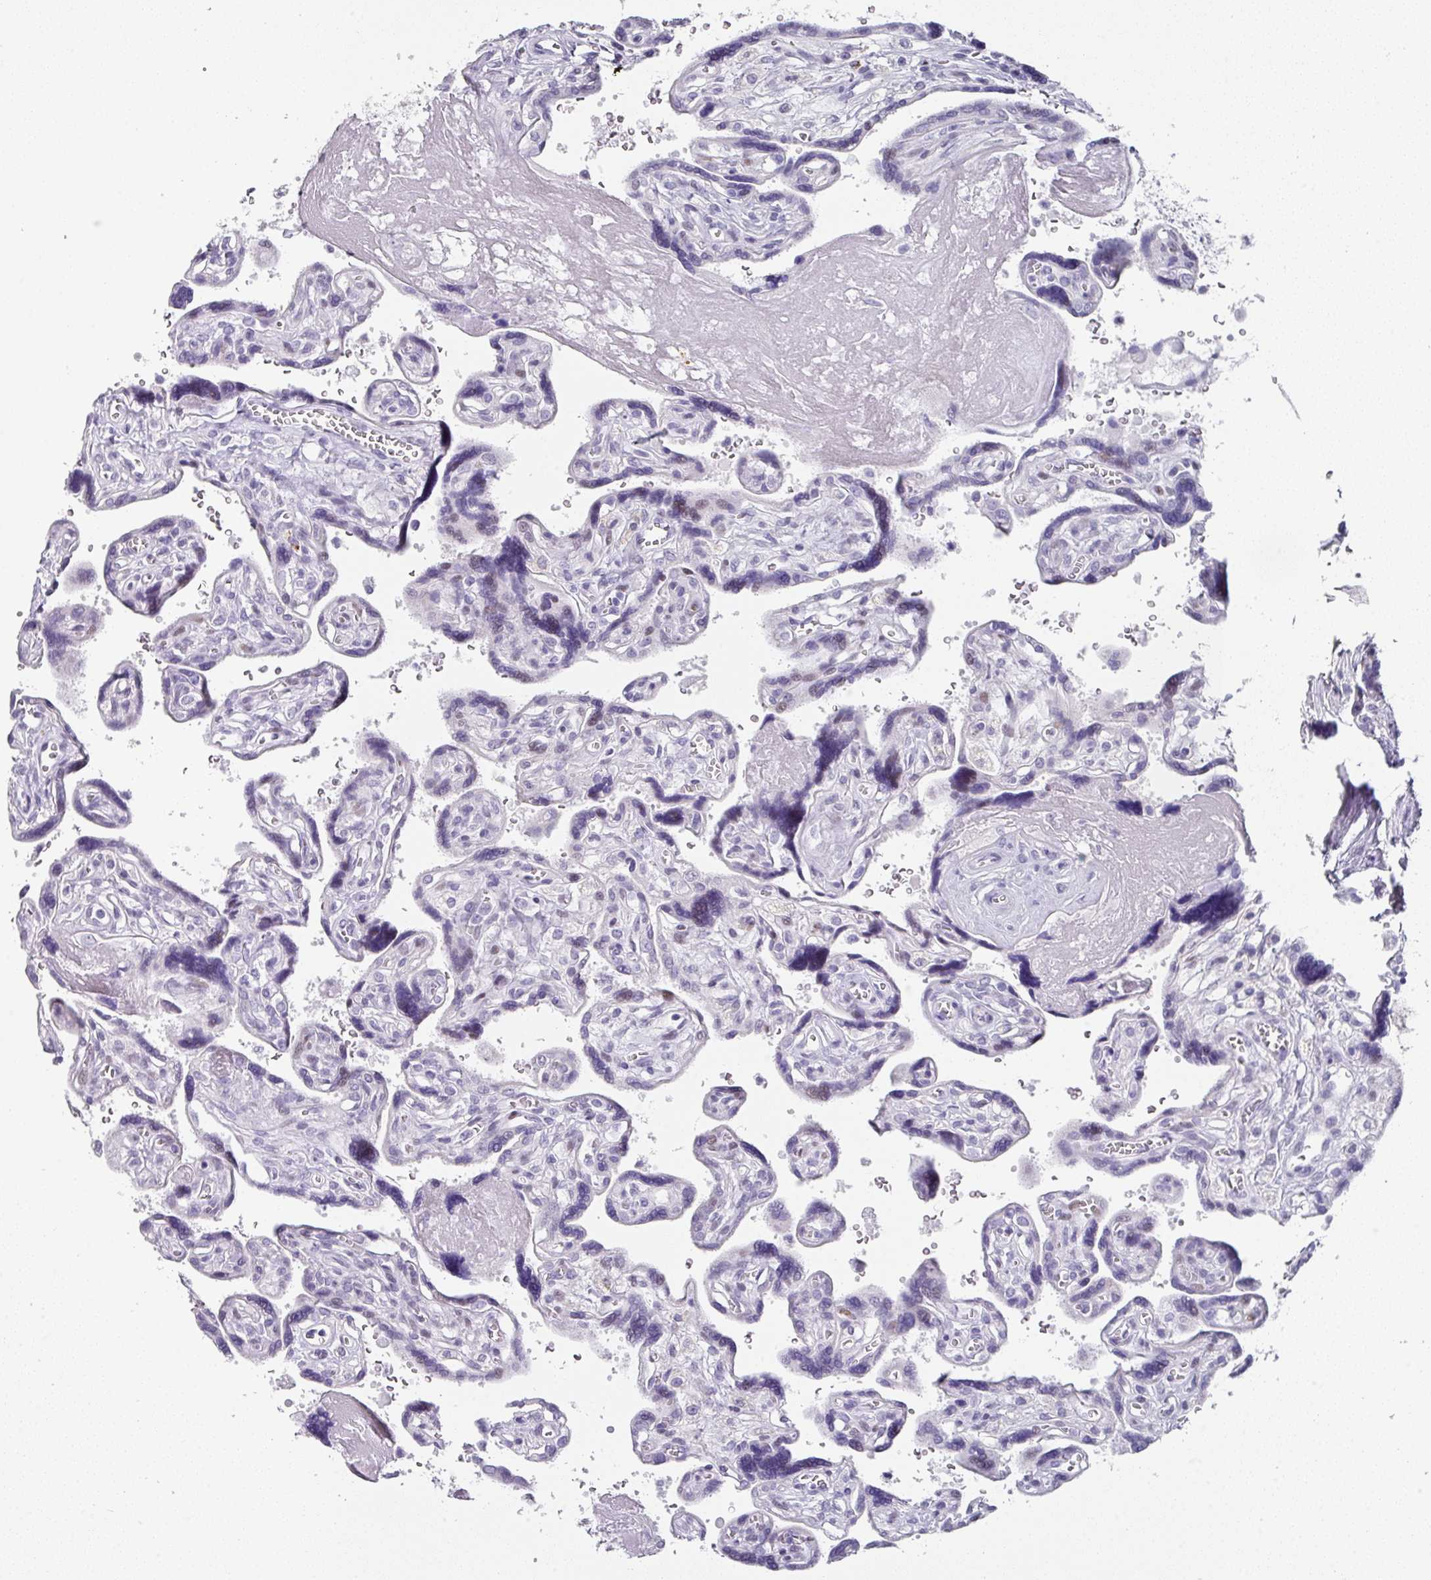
{"staining": {"intensity": "negative", "quantity": "none", "location": "none"}, "tissue": "placenta", "cell_type": "Decidual cells", "image_type": "normal", "snomed": [{"axis": "morphology", "description": "Normal tissue, NOS"}, {"axis": "topography", "description": "Placenta"}], "caption": "Histopathology image shows no significant protein expression in decidual cells of benign placenta. The staining was performed using DAB to visualize the protein expression in brown, while the nuclei were stained in blue with hematoxylin (Magnification: 20x).", "gene": "ANKRD29", "patient": {"sex": "female", "age": 39}}